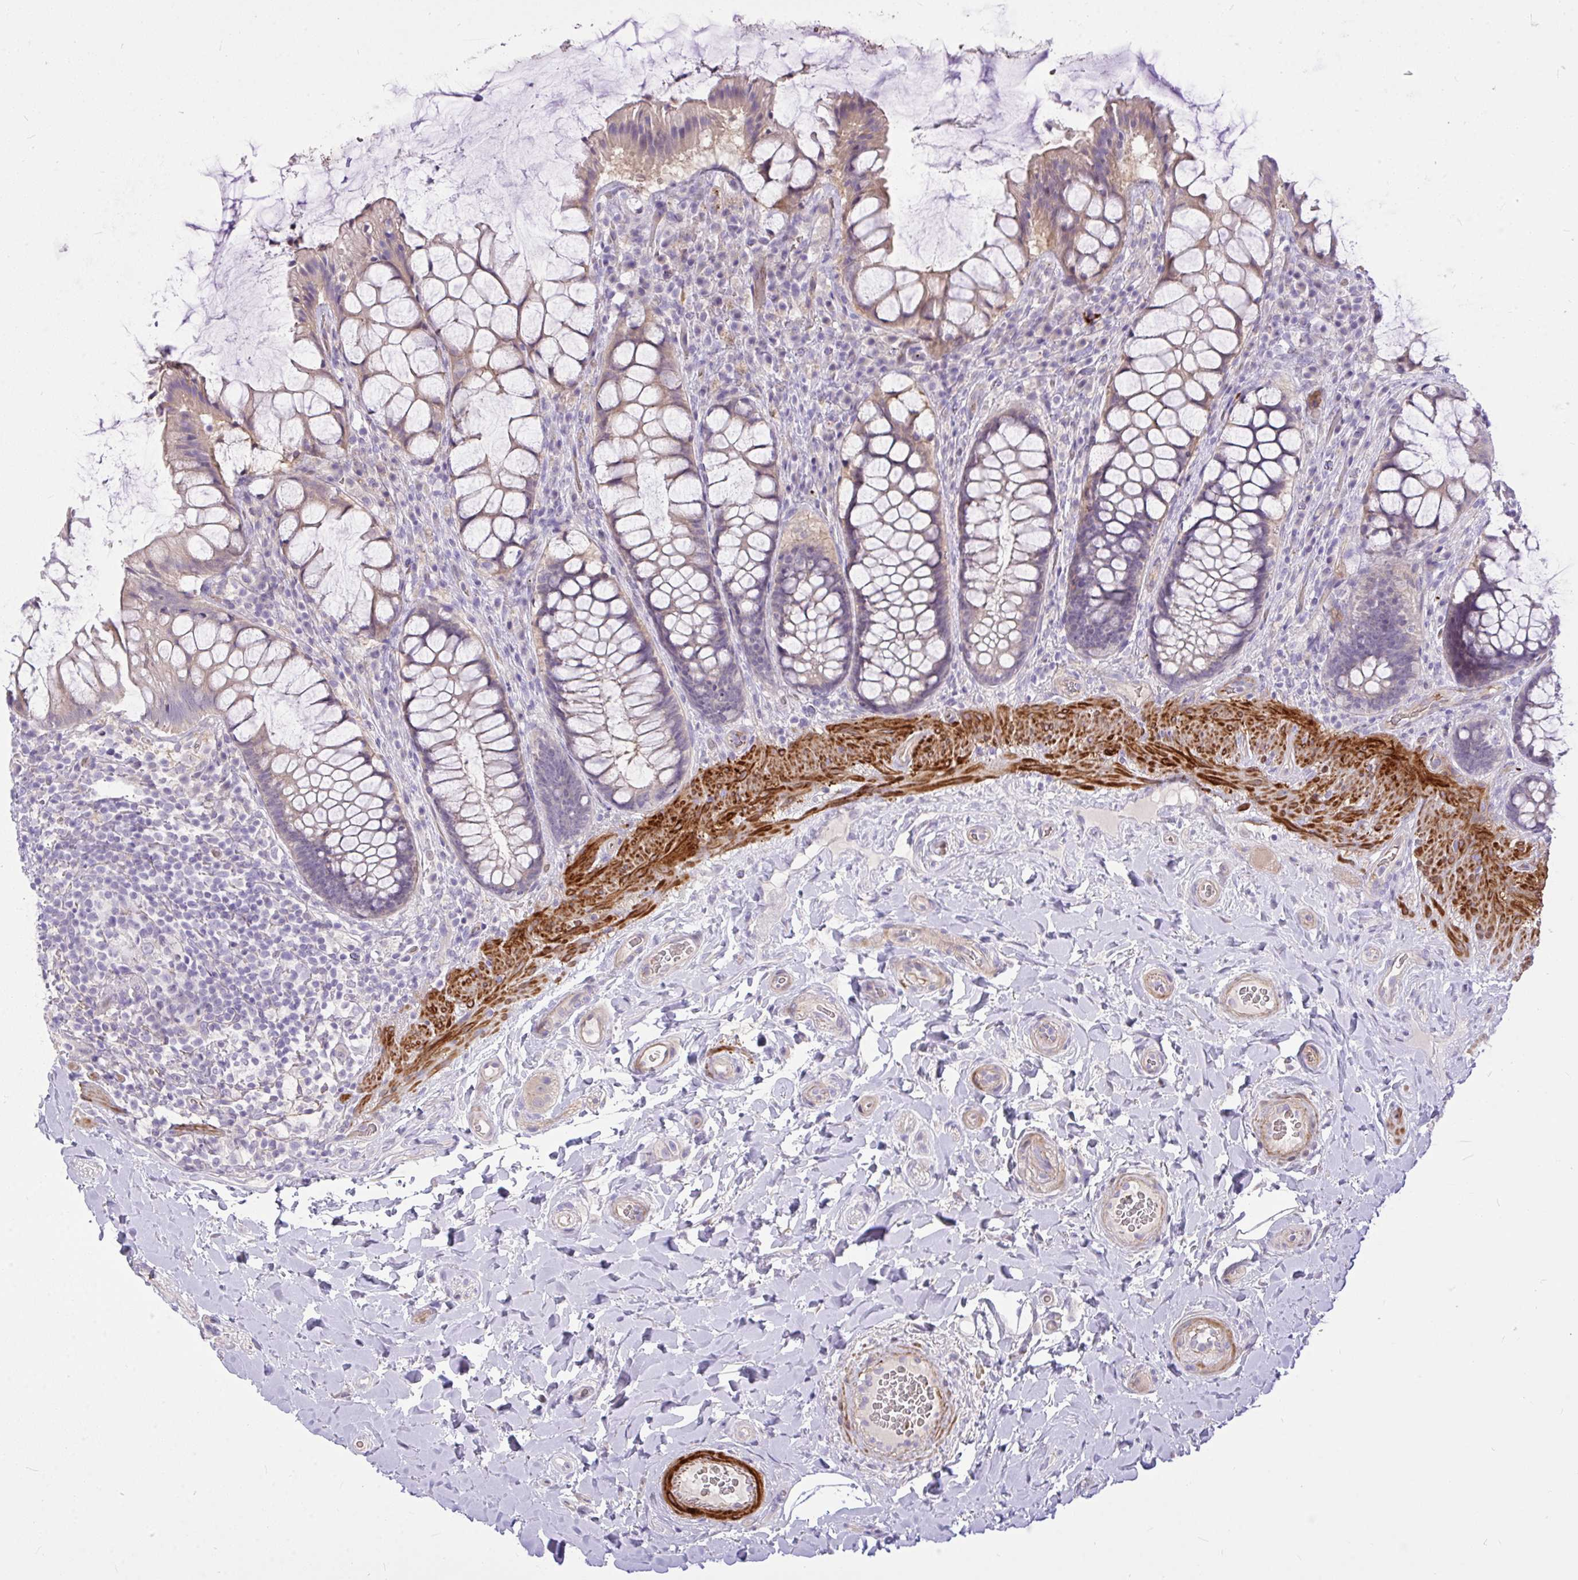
{"staining": {"intensity": "weak", "quantity": "25%-75%", "location": "cytoplasmic/membranous"}, "tissue": "rectum", "cell_type": "Glandular cells", "image_type": "normal", "snomed": [{"axis": "morphology", "description": "Normal tissue, NOS"}, {"axis": "topography", "description": "Rectum"}], "caption": "Immunohistochemistry (DAB) staining of unremarkable human rectum demonstrates weak cytoplasmic/membranous protein expression in about 25%-75% of glandular cells. Immunohistochemistry stains the protein in brown and the nuclei are stained blue.", "gene": "MOCS1", "patient": {"sex": "female", "age": 58}}